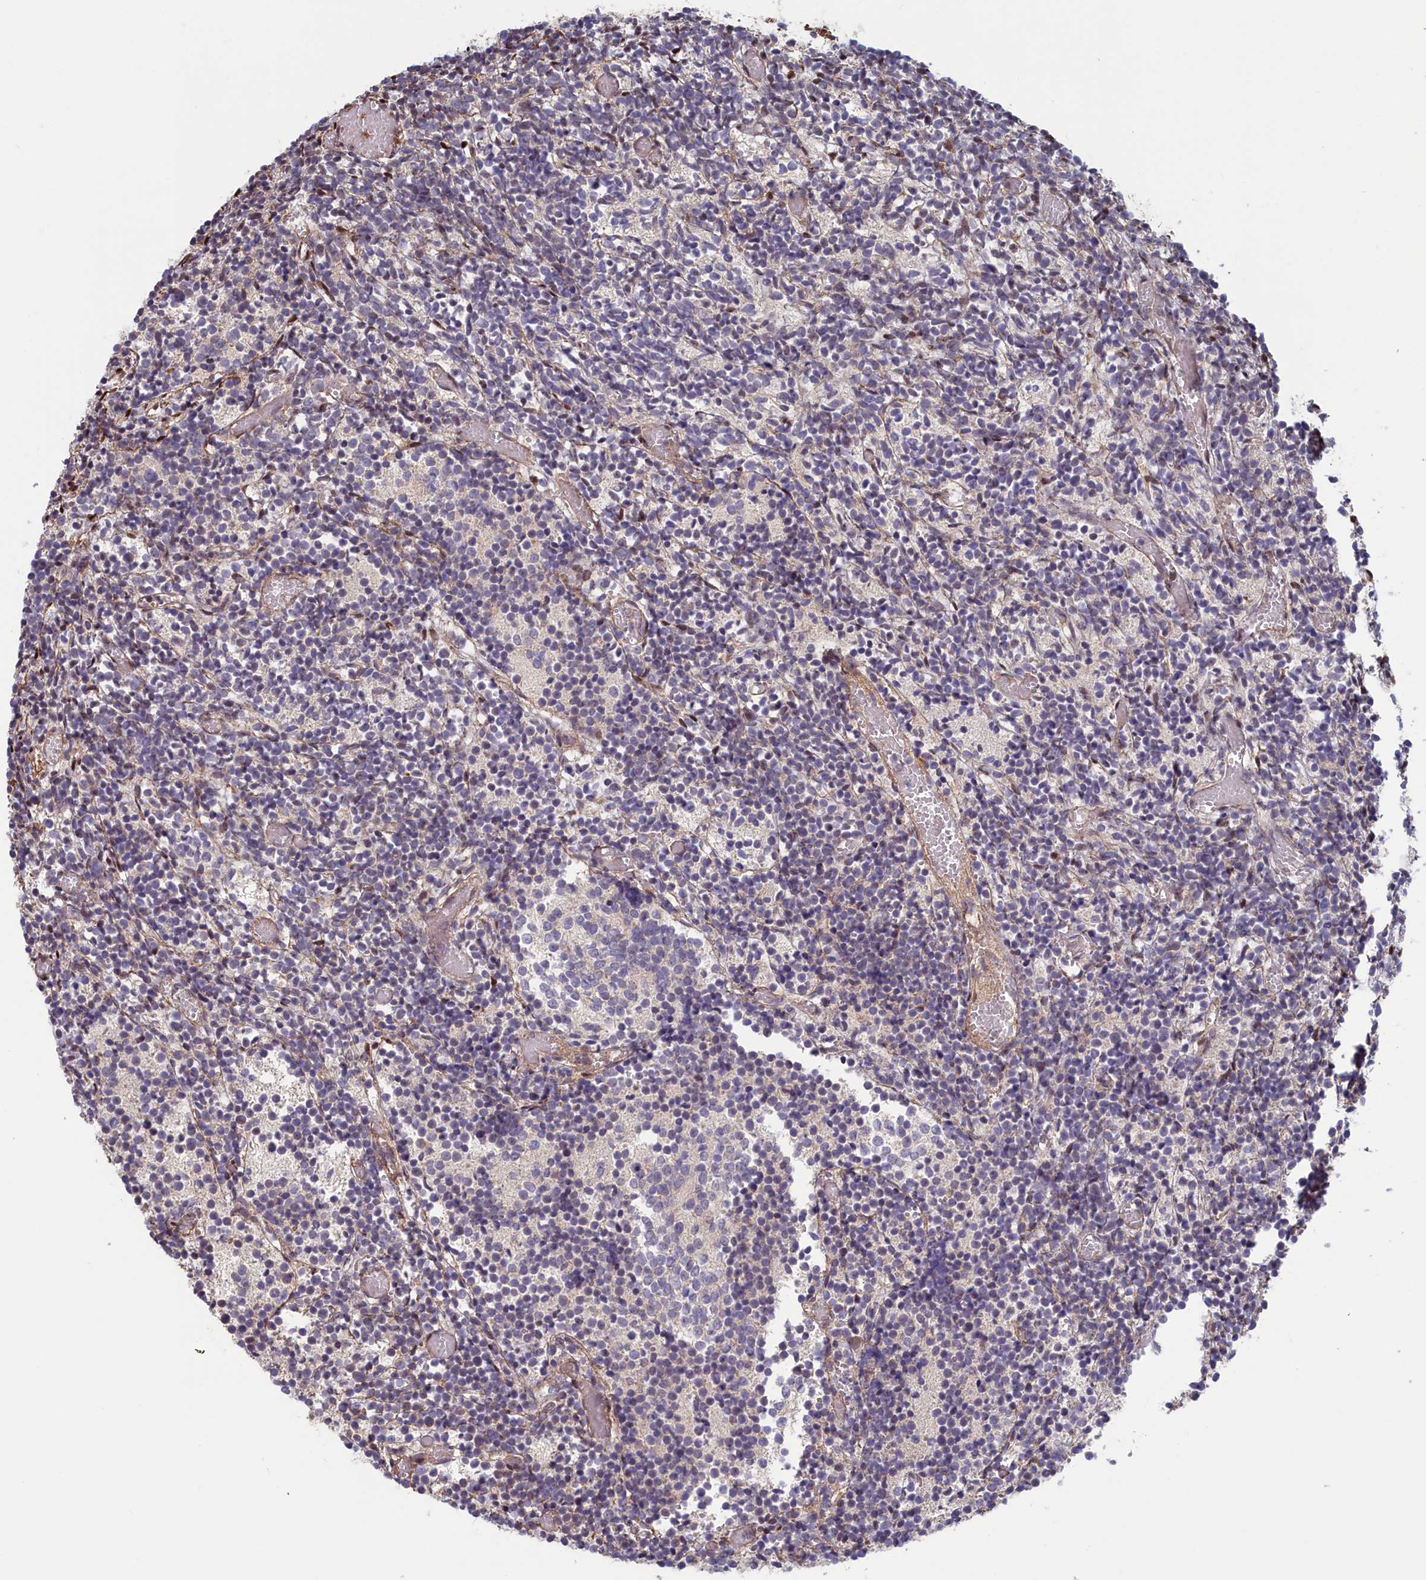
{"staining": {"intensity": "negative", "quantity": "none", "location": "none"}, "tissue": "glioma", "cell_type": "Tumor cells", "image_type": "cancer", "snomed": [{"axis": "morphology", "description": "Glioma, malignant, Low grade"}, {"axis": "topography", "description": "Brain"}], "caption": "A micrograph of glioma stained for a protein reveals no brown staining in tumor cells.", "gene": "RILPL1", "patient": {"sex": "female", "age": 1}}